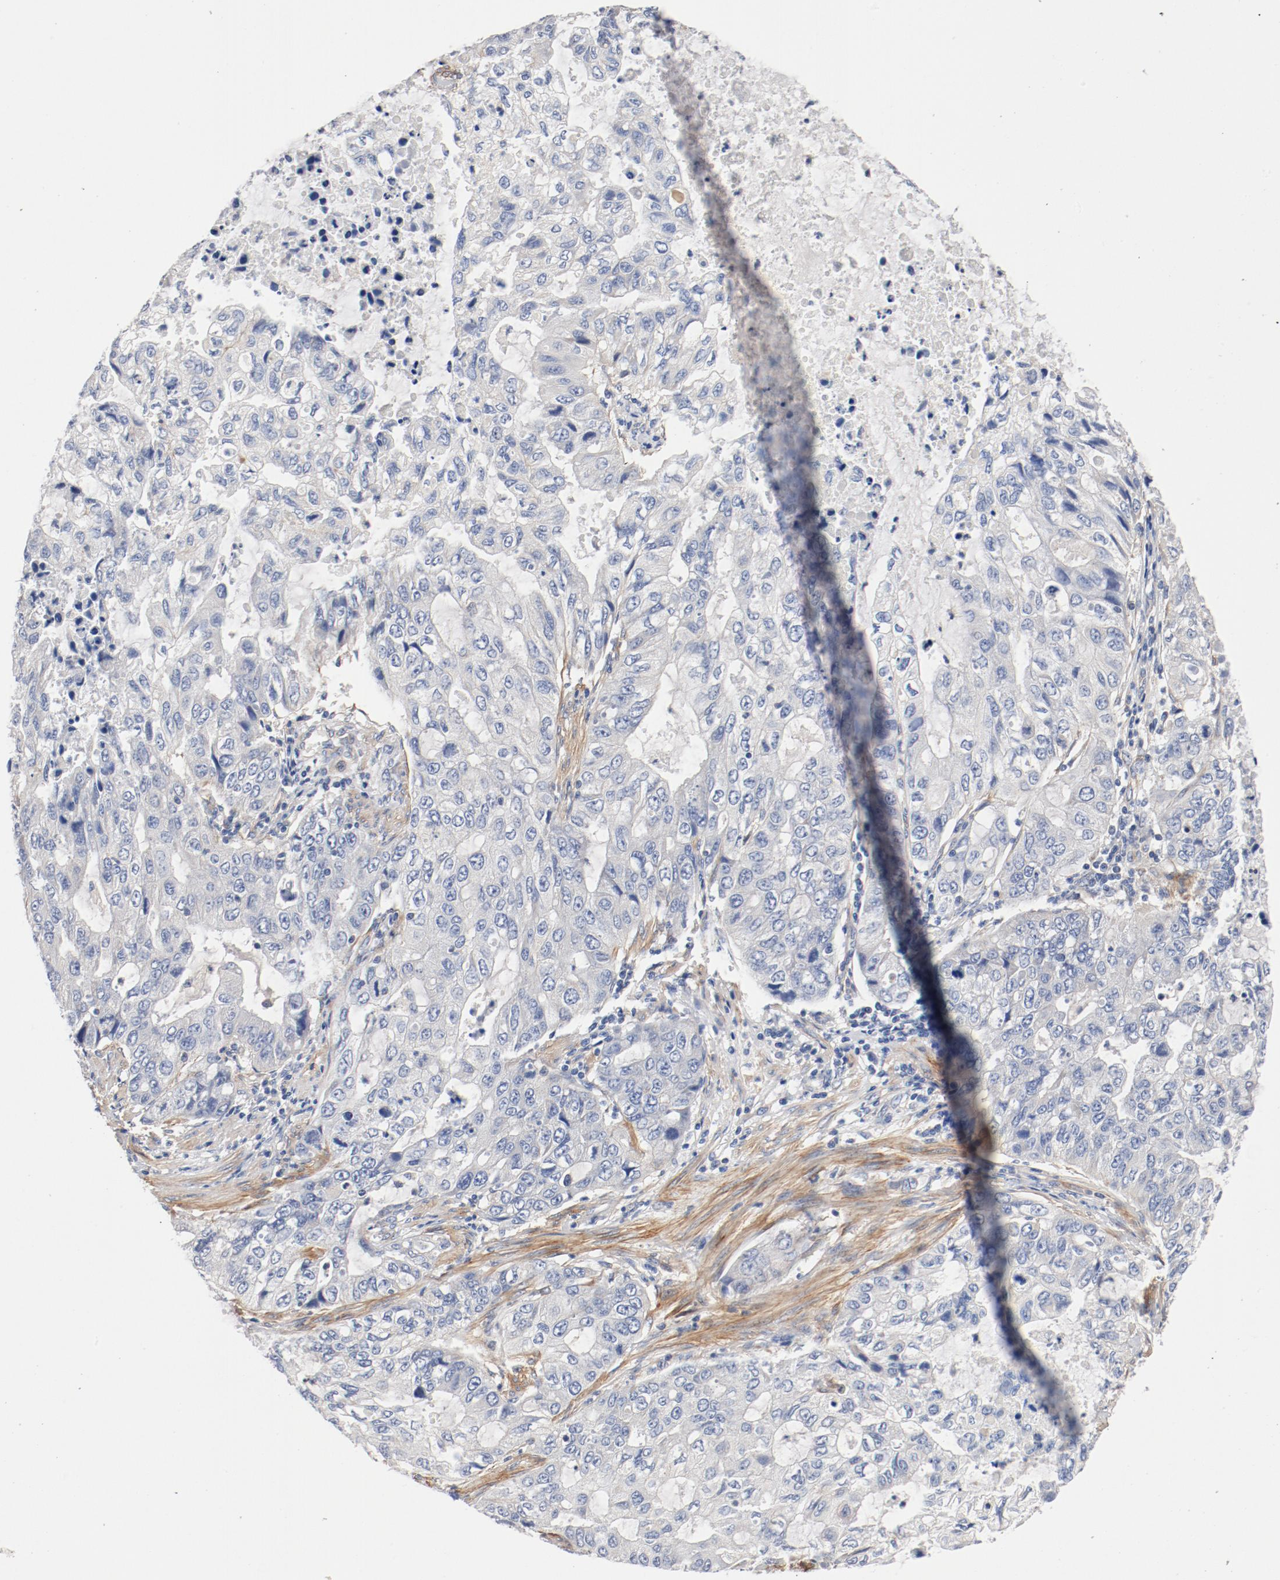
{"staining": {"intensity": "negative", "quantity": "none", "location": "none"}, "tissue": "stomach cancer", "cell_type": "Tumor cells", "image_type": "cancer", "snomed": [{"axis": "morphology", "description": "Adenocarcinoma, NOS"}, {"axis": "topography", "description": "Stomach, upper"}], "caption": "A high-resolution photomicrograph shows immunohistochemistry staining of stomach cancer (adenocarcinoma), which demonstrates no significant positivity in tumor cells. (DAB (3,3'-diaminobenzidine) IHC visualized using brightfield microscopy, high magnification).", "gene": "ILK", "patient": {"sex": "female", "age": 52}}